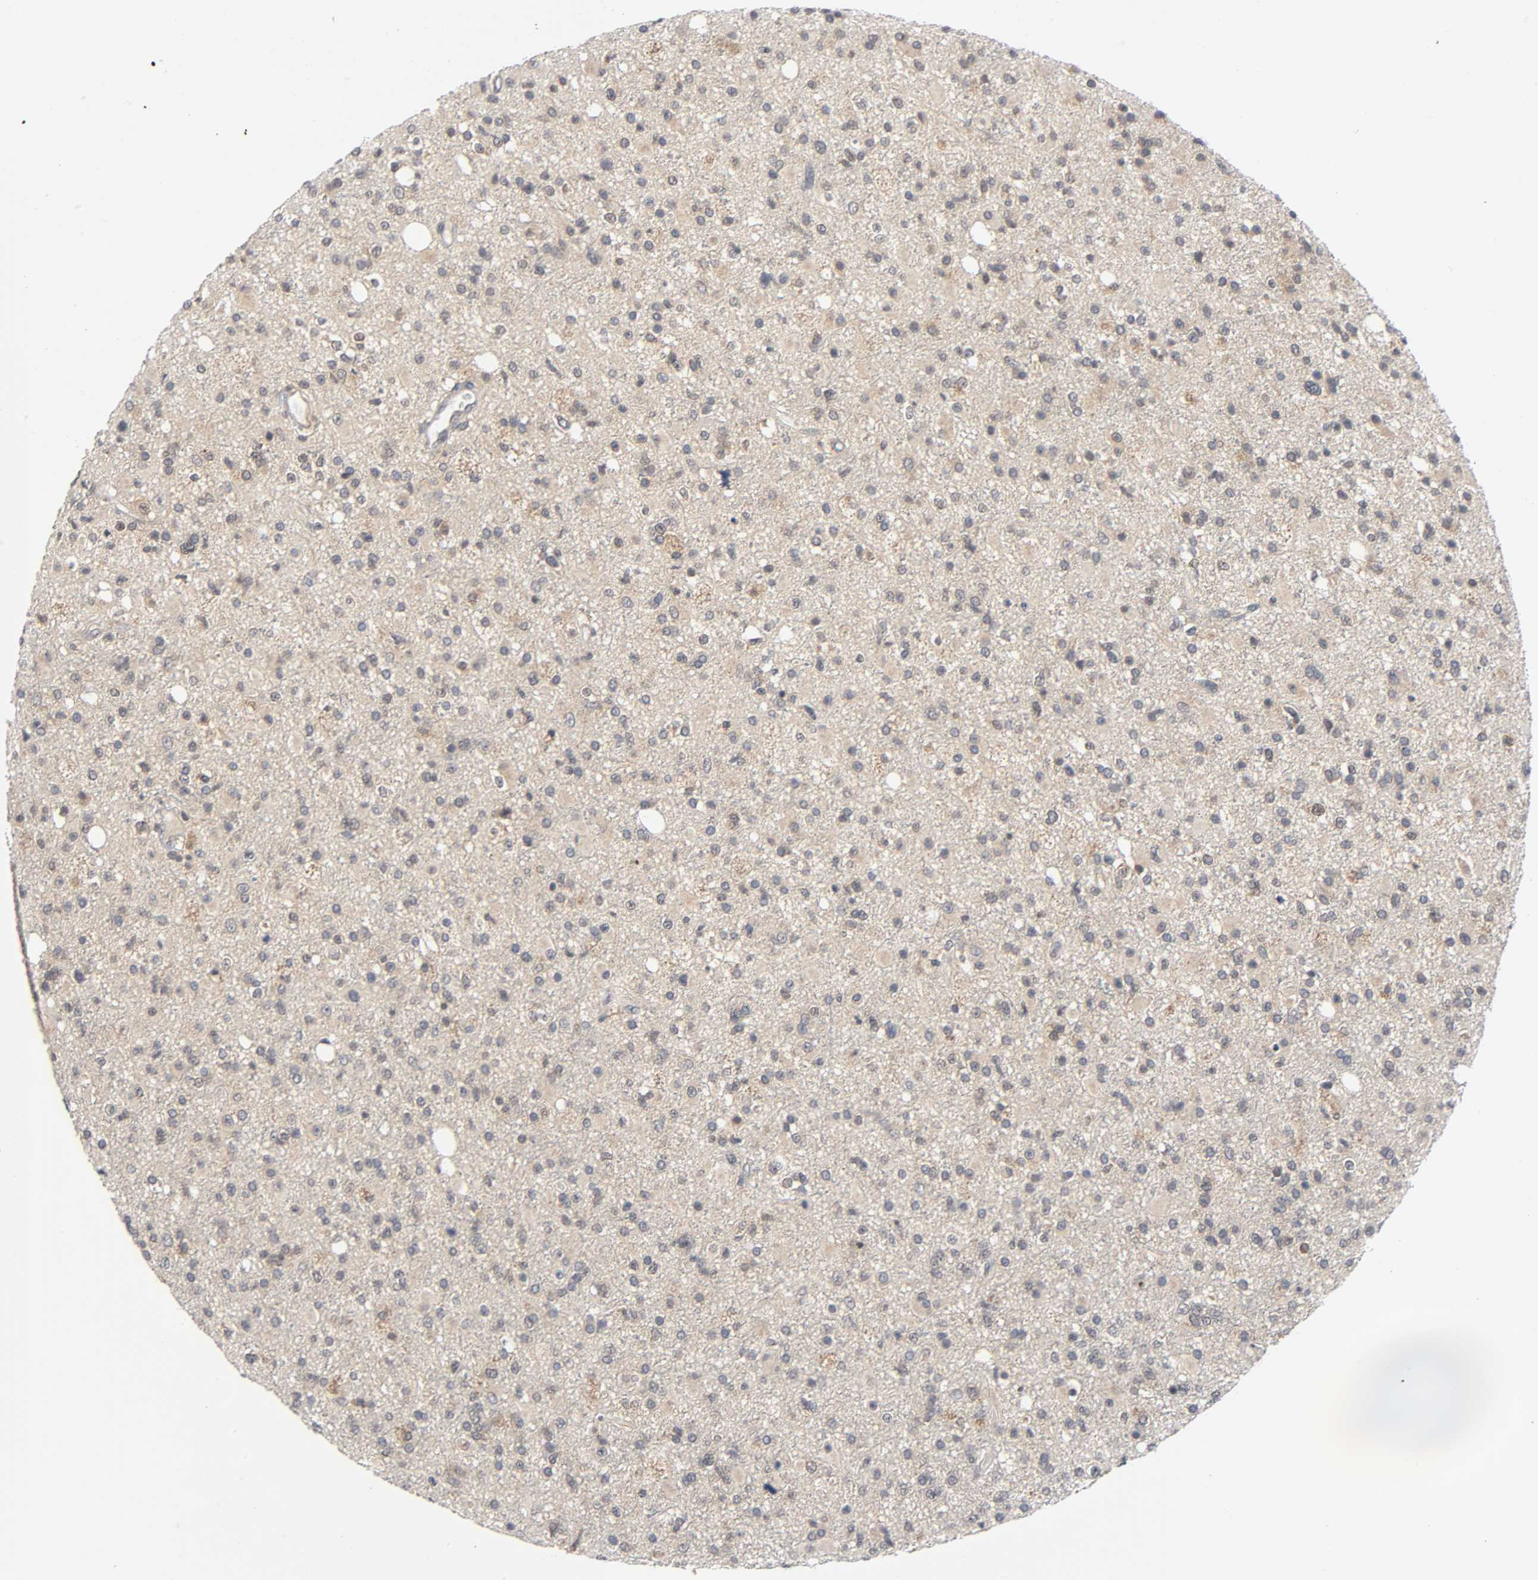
{"staining": {"intensity": "moderate", "quantity": ">75%", "location": "cytoplasmic/membranous"}, "tissue": "glioma", "cell_type": "Tumor cells", "image_type": "cancer", "snomed": [{"axis": "morphology", "description": "Glioma, malignant, High grade"}, {"axis": "topography", "description": "Brain"}], "caption": "Protein analysis of glioma tissue shows moderate cytoplasmic/membranous staining in about >75% of tumor cells. The protein is stained brown, and the nuclei are stained in blue (DAB (3,3'-diaminobenzidine) IHC with brightfield microscopy, high magnification).", "gene": "MAPK8", "patient": {"sex": "male", "age": 33}}